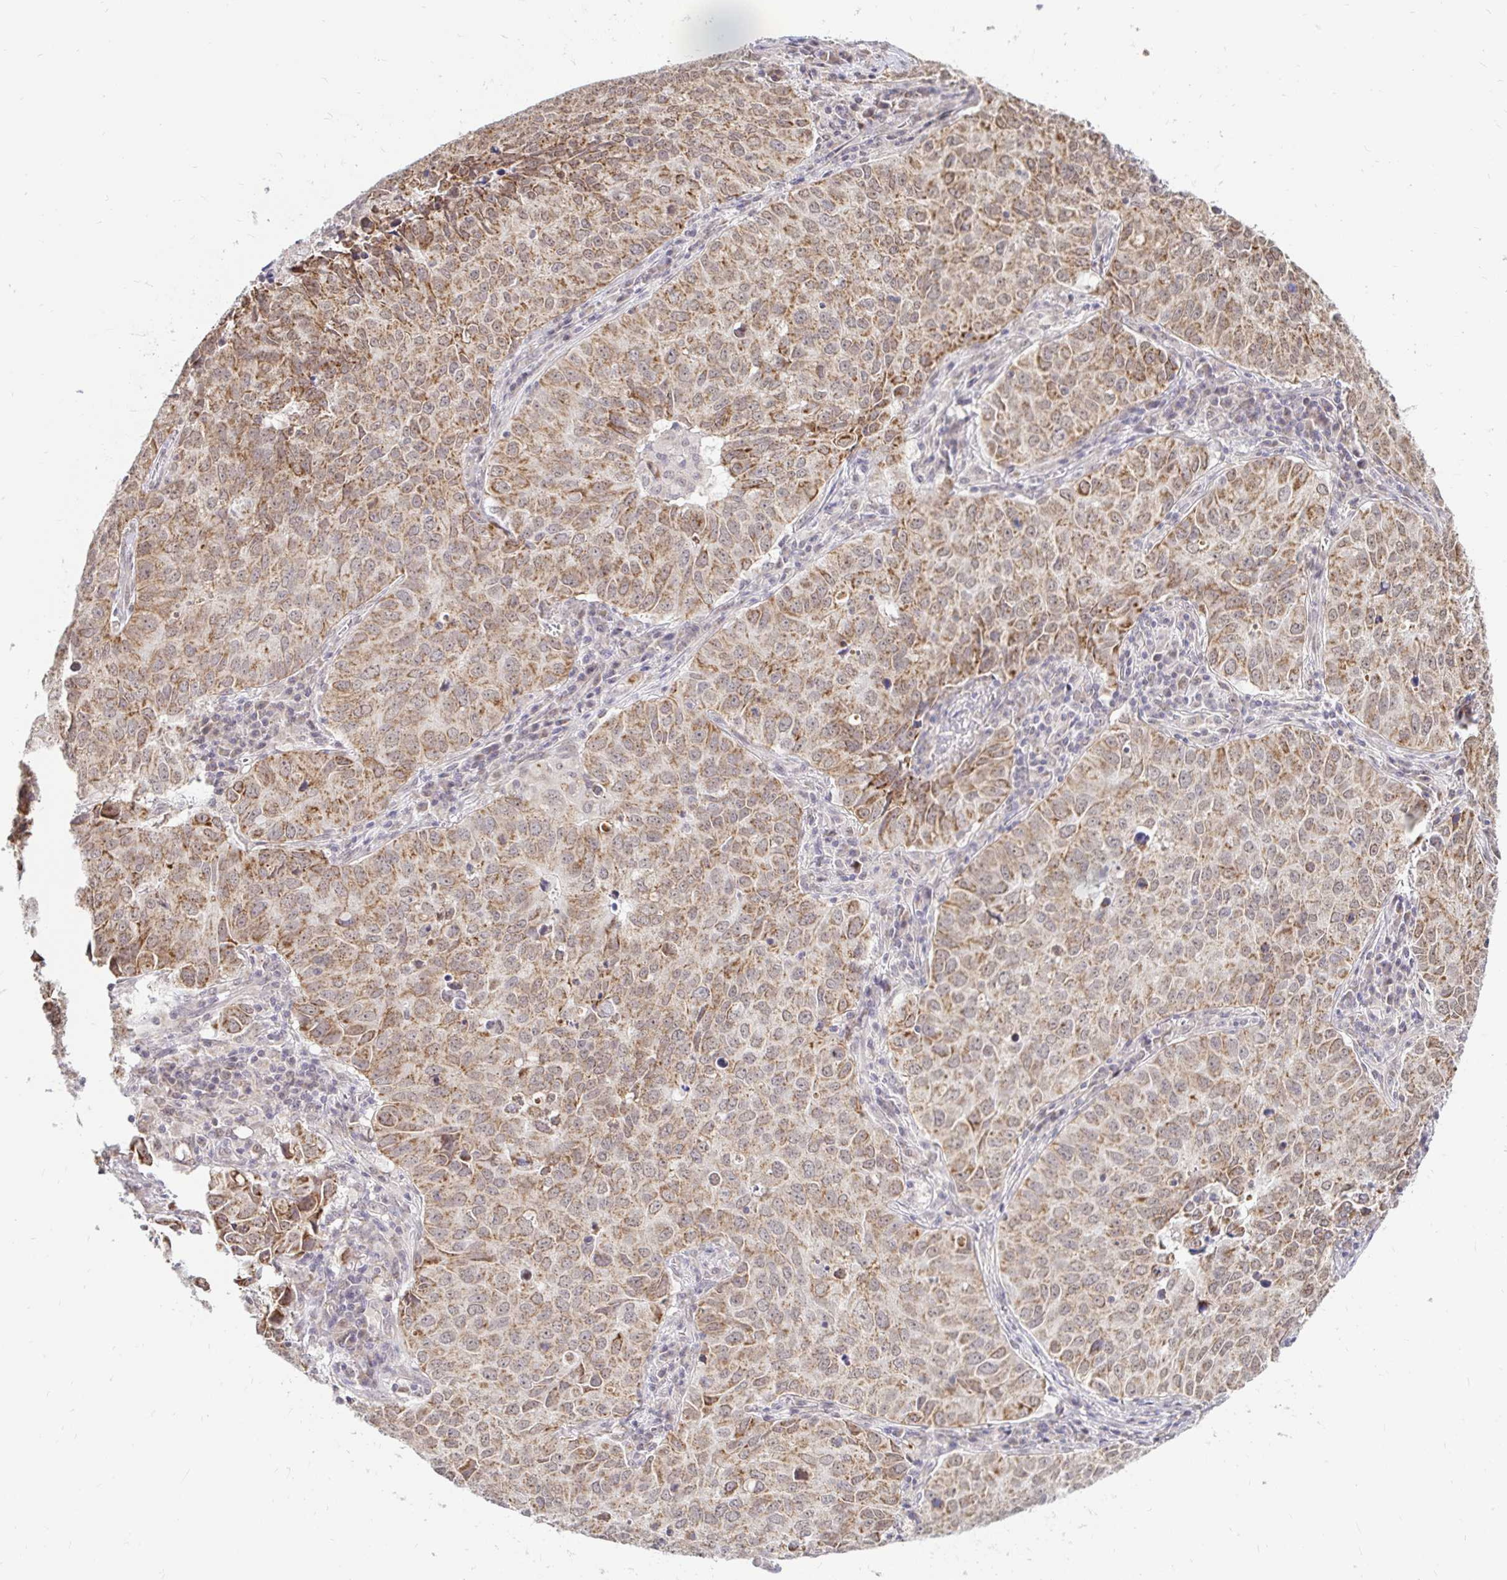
{"staining": {"intensity": "moderate", "quantity": ">75%", "location": "cytoplasmic/membranous"}, "tissue": "lung cancer", "cell_type": "Tumor cells", "image_type": "cancer", "snomed": [{"axis": "morphology", "description": "Adenocarcinoma, NOS"}, {"axis": "topography", "description": "Lung"}], "caption": "IHC micrograph of human lung adenocarcinoma stained for a protein (brown), which shows medium levels of moderate cytoplasmic/membranous staining in approximately >75% of tumor cells.", "gene": "TIMM50", "patient": {"sex": "female", "age": 50}}